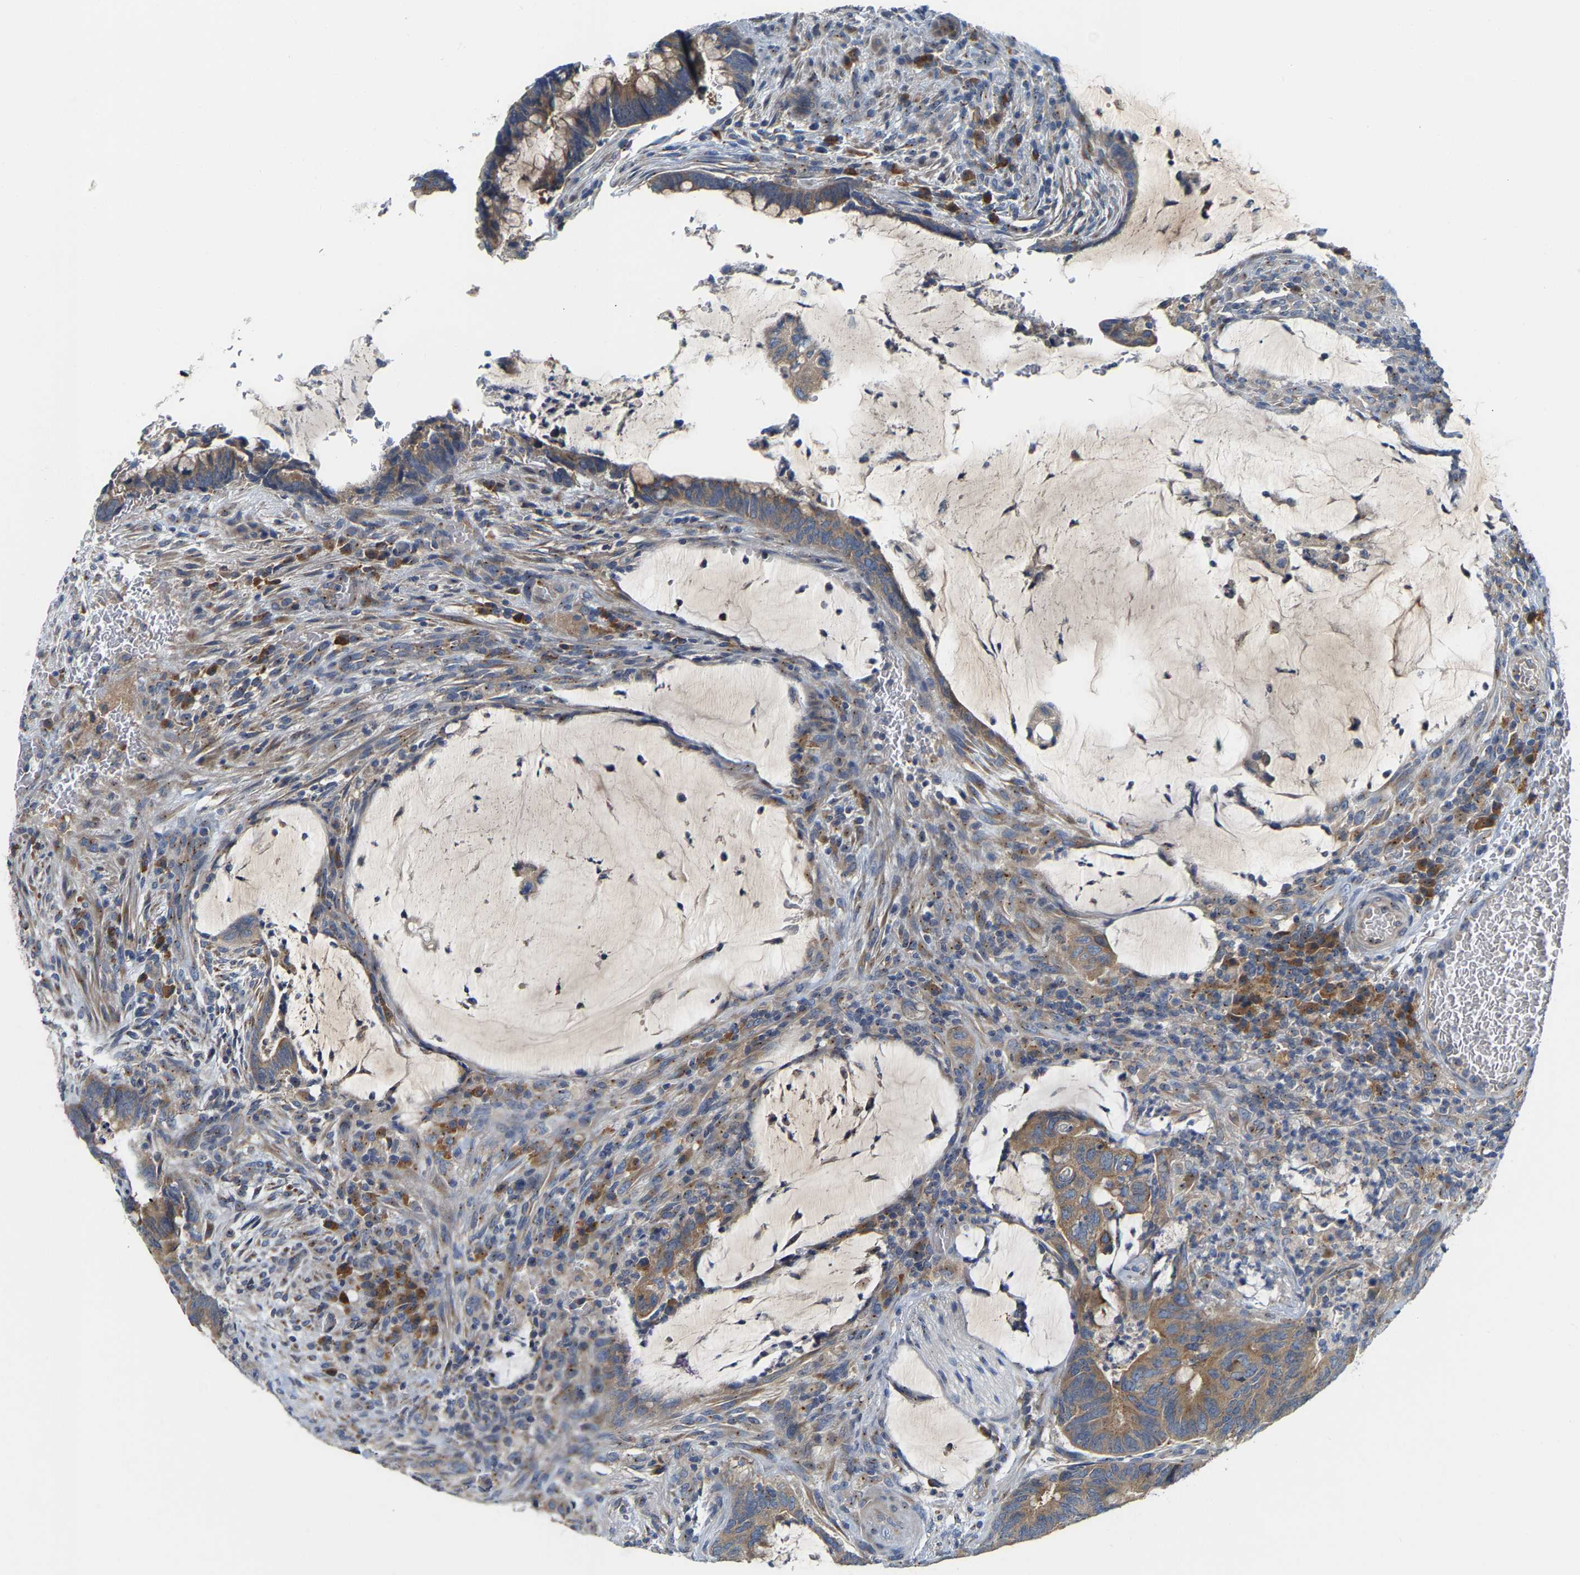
{"staining": {"intensity": "moderate", "quantity": ">75%", "location": "cytoplasmic/membranous"}, "tissue": "colorectal cancer", "cell_type": "Tumor cells", "image_type": "cancer", "snomed": [{"axis": "morphology", "description": "Normal tissue, NOS"}, {"axis": "morphology", "description": "Adenocarcinoma, NOS"}, {"axis": "topography", "description": "Rectum"}, {"axis": "topography", "description": "Peripheral nerve tissue"}], "caption": "Adenocarcinoma (colorectal) tissue displays moderate cytoplasmic/membranous expression in approximately >75% of tumor cells, visualized by immunohistochemistry.", "gene": "PCNT", "patient": {"sex": "male", "age": 92}}